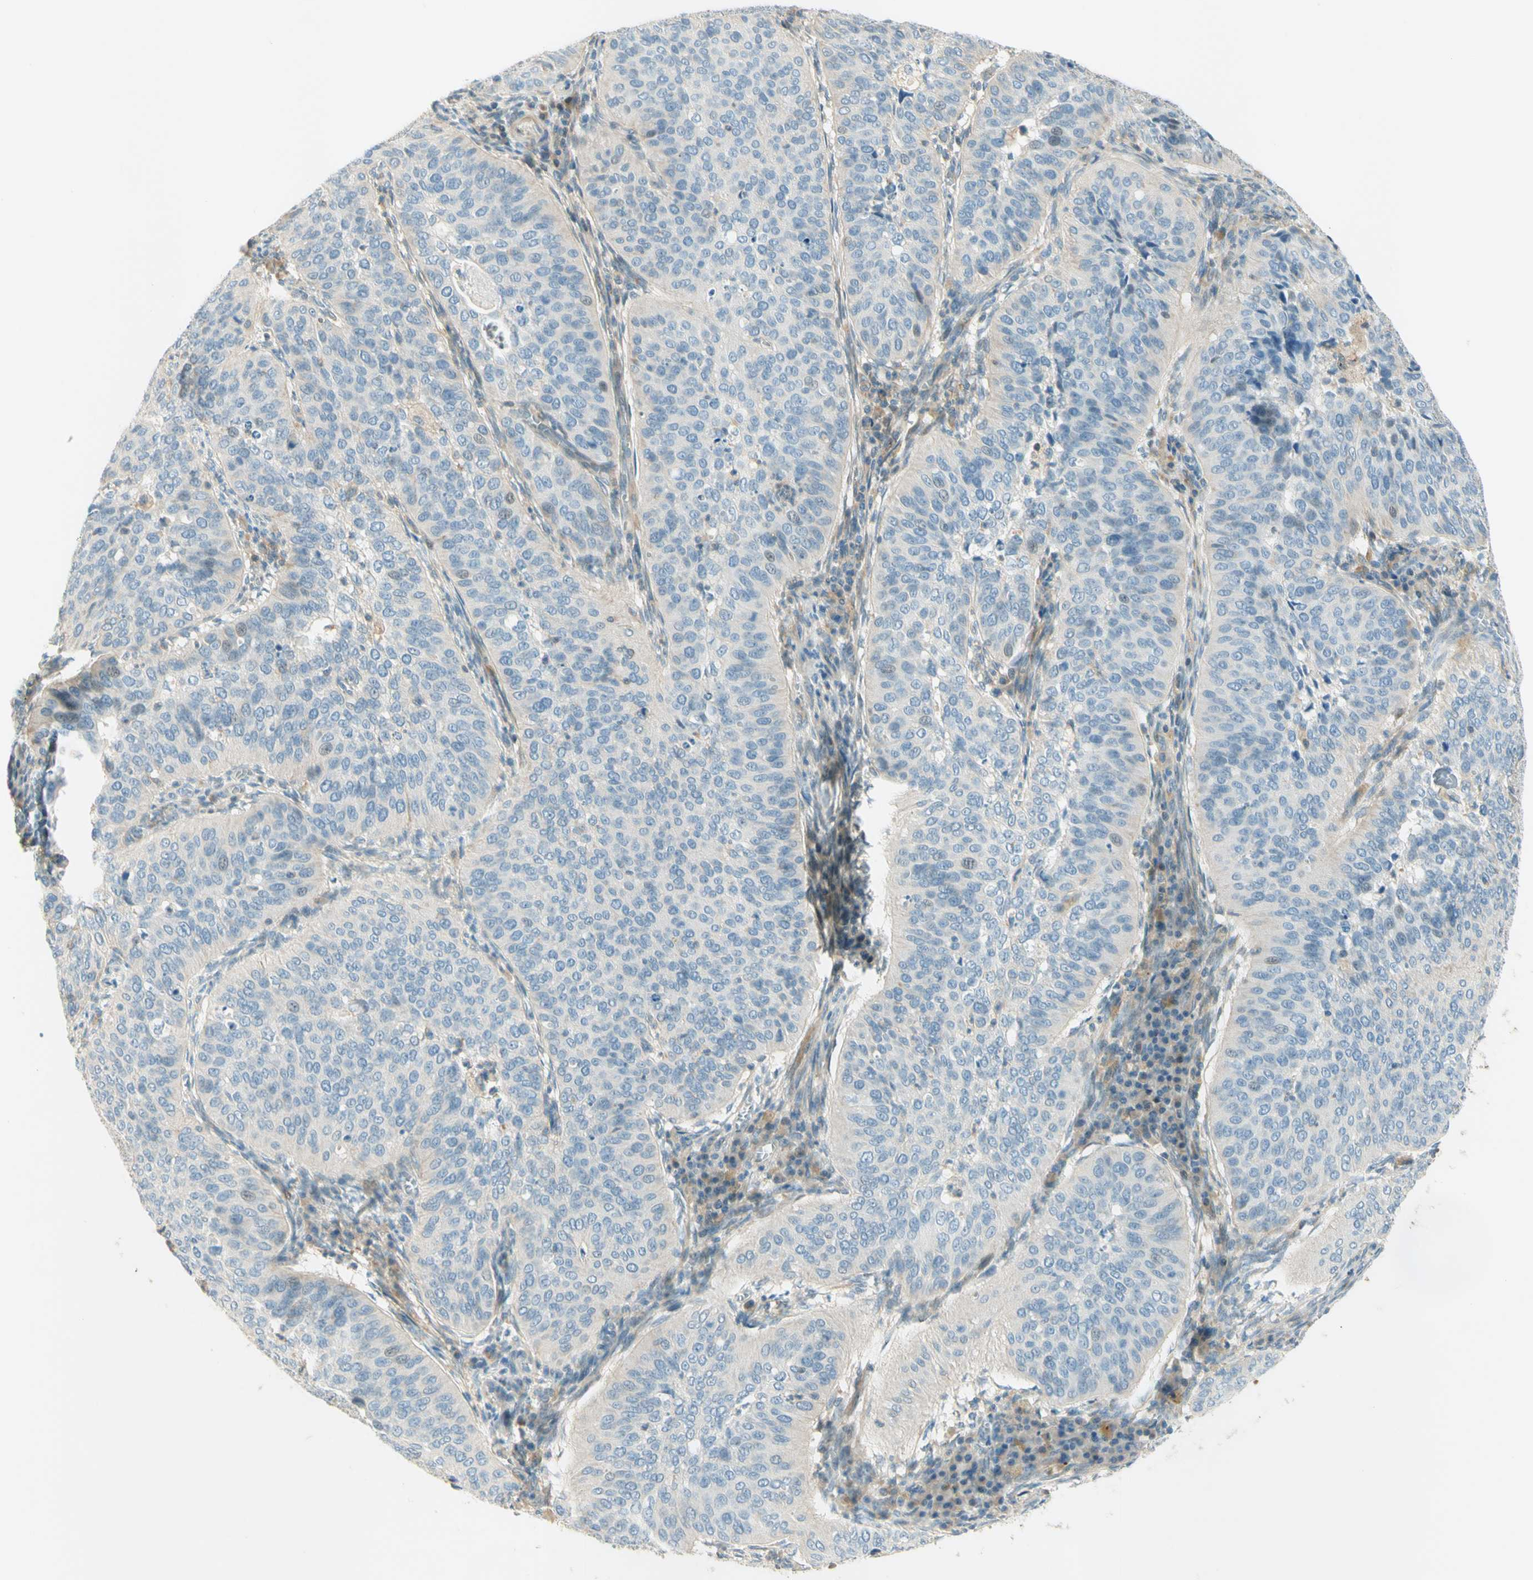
{"staining": {"intensity": "negative", "quantity": "none", "location": "none"}, "tissue": "cervical cancer", "cell_type": "Tumor cells", "image_type": "cancer", "snomed": [{"axis": "morphology", "description": "Normal tissue, NOS"}, {"axis": "morphology", "description": "Squamous cell carcinoma, NOS"}, {"axis": "topography", "description": "Cervix"}], "caption": "This micrograph is of cervical cancer (squamous cell carcinoma) stained with IHC to label a protein in brown with the nuclei are counter-stained blue. There is no staining in tumor cells. (DAB (3,3'-diaminobenzidine) immunohistochemistry, high magnification).", "gene": "PROM1", "patient": {"sex": "female", "age": 39}}